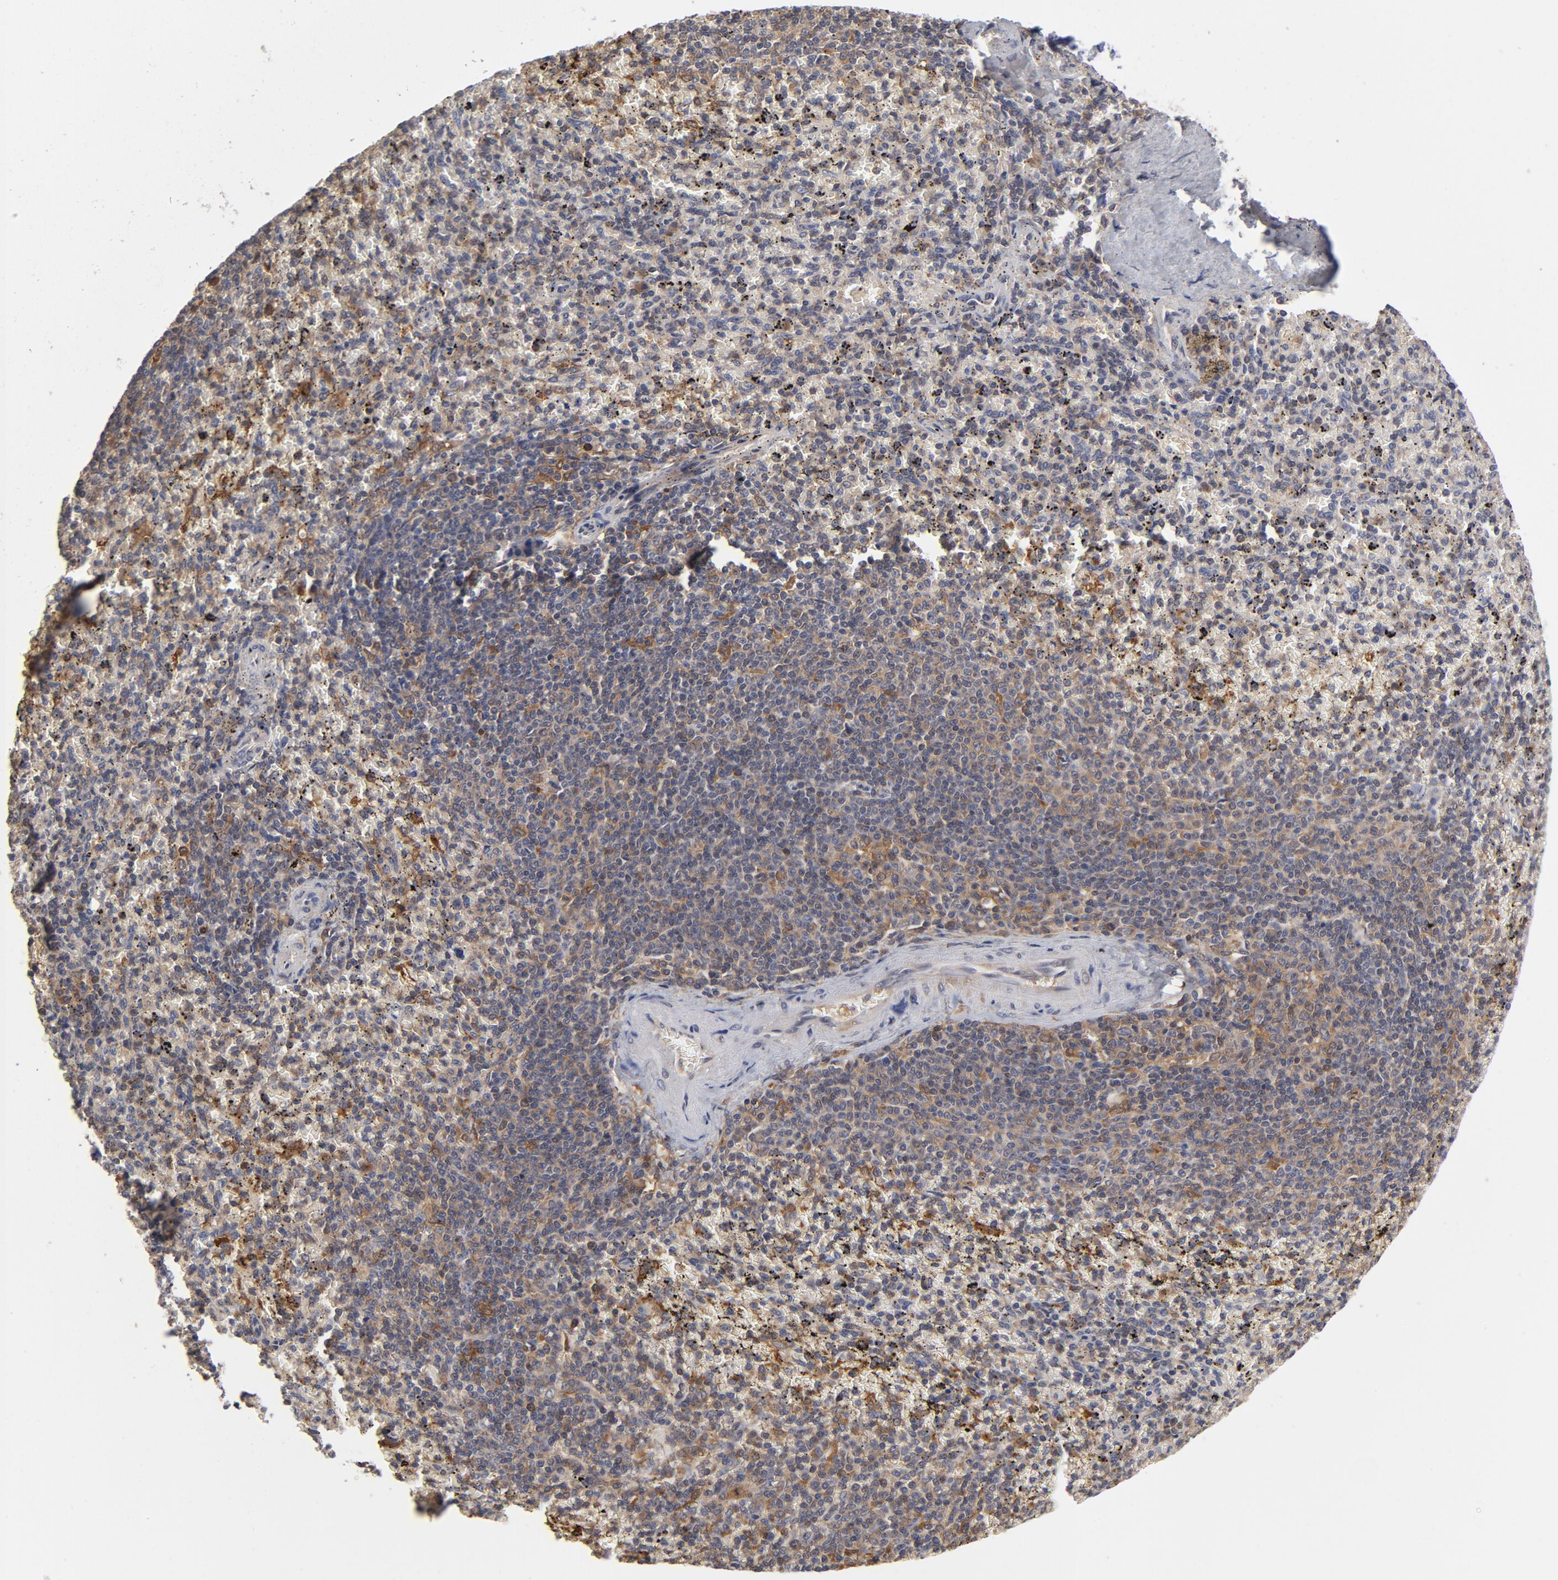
{"staining": {"intensity": "weak", "quantity": "<25%", "location": "cytoplasmic/membranous"}, "tissue": "spleen", "cell_type": "Cells in red pulp", "image_type": "normal", "snomed": [{"axis": "morphology", "description": "Normal tissue, NOS"}, {"axis": "topography", "description": "Spleen"}], "caption": "Cells in red pulp are negative for protein expression in benign human spleen. Brightfield microscopy of IHC stained with DAB (3,3'-diaminobenzidine) (brown) and hematoxylin (blue), captured at high magnification.", "gene": "ASMTL", "patient": {"sex": "female", "age": 43}}